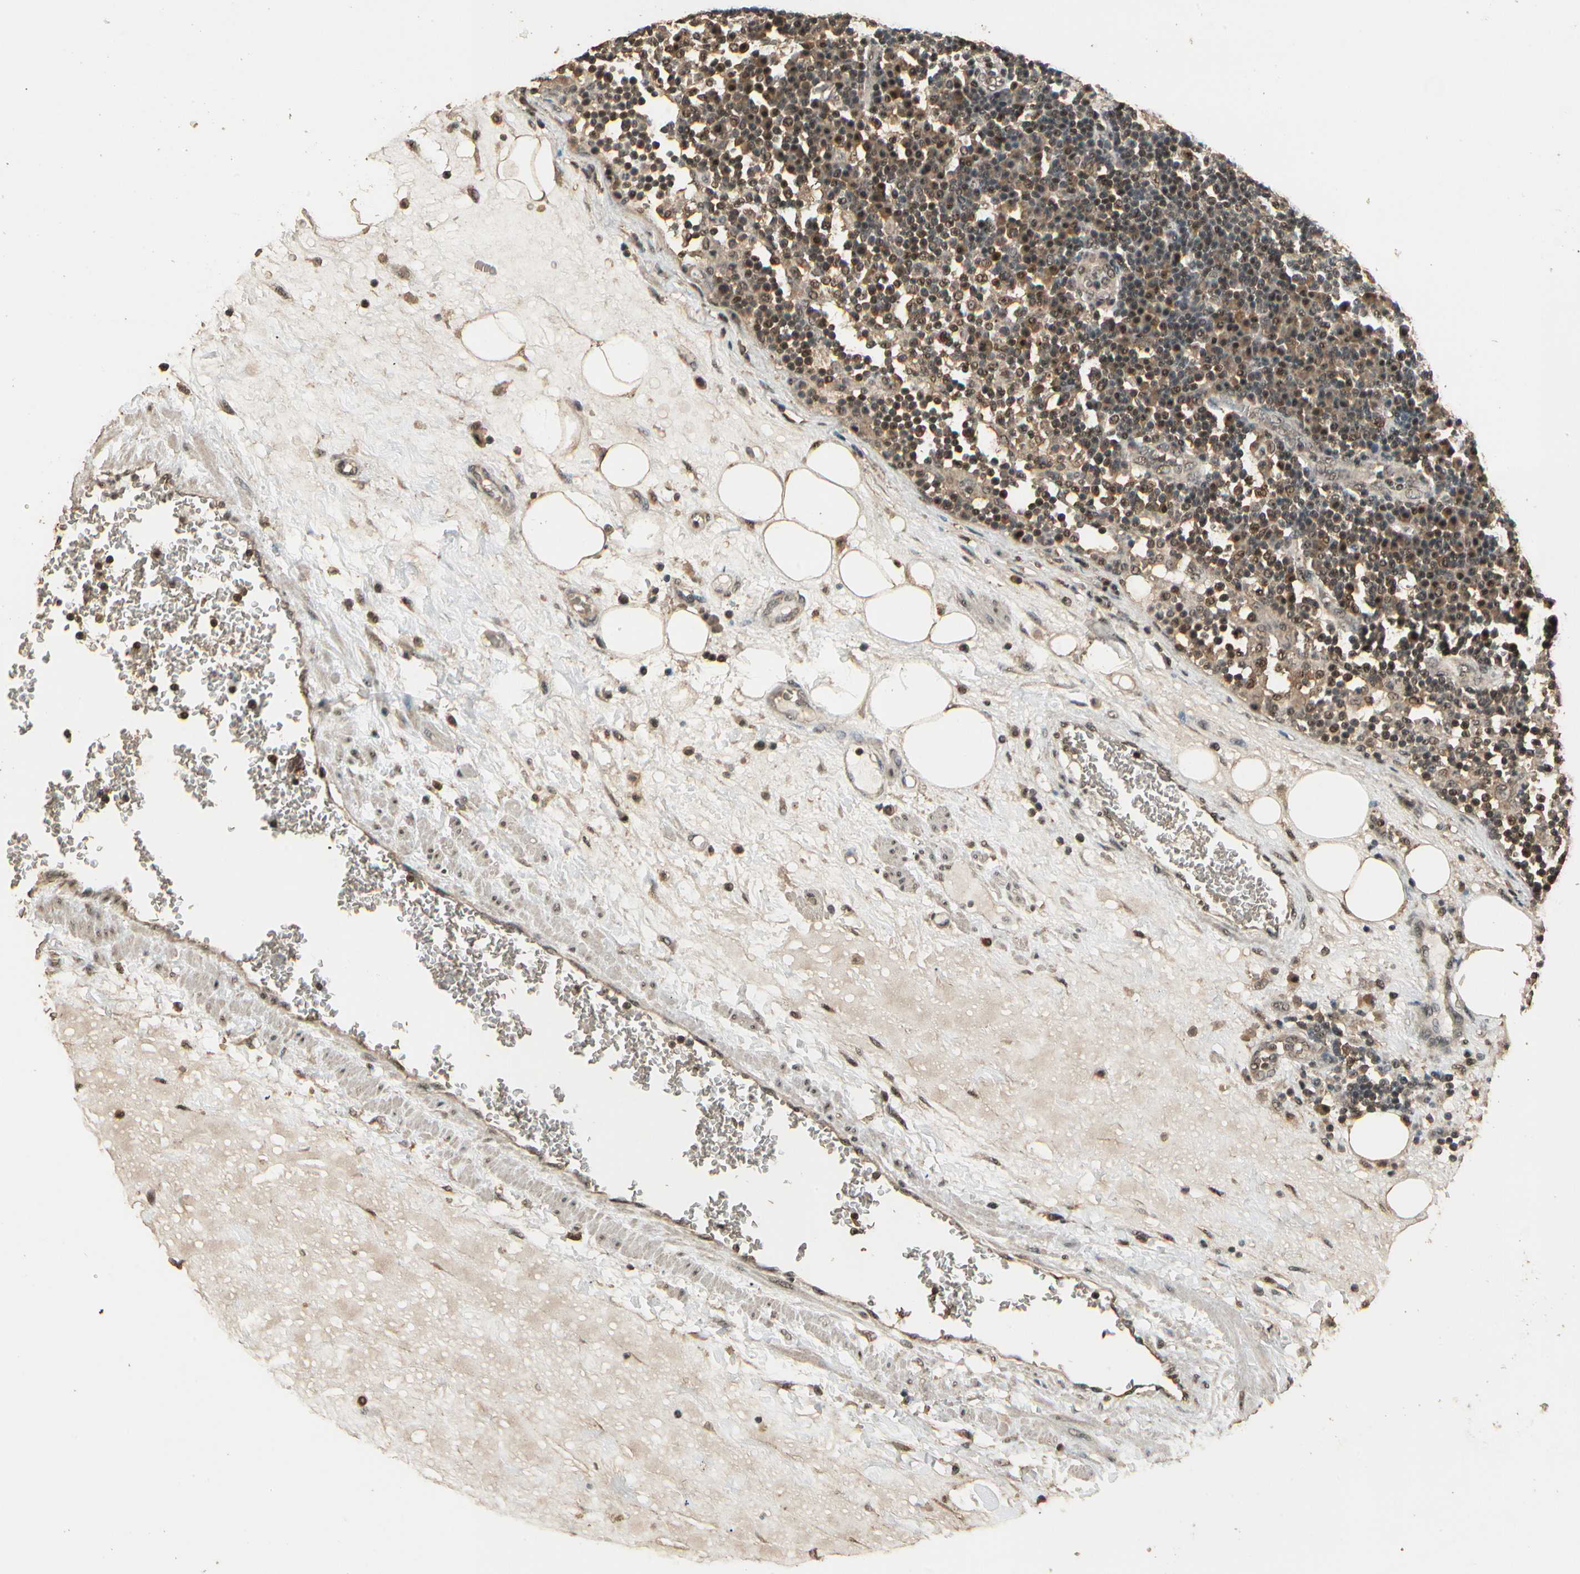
{"staining": {"intensity": "moderate", "quantity": ">75%", "location": "cytoplasmic/membranous,nuclear"}, "tissue": "lymph node", "cell_type": "Germinal center cells", "image_type": "normal", "snomed": [{"axis": "morphology", "description": "Normal tissue, NOS"}, {"axis": "morphology", "description": "Squamous cell carcinoma, metastatic, NOS"}, {"axis": "topography", "description": "Lymph node"}], "caption": "This is a micrograph of IHC staining of benign lymph node, which shows moderate expression in the cytoplasmic/membranous,nuclear of germinal center cells.", "gene": "RBM25", "patient": {"sex": "female", "age": 53}}